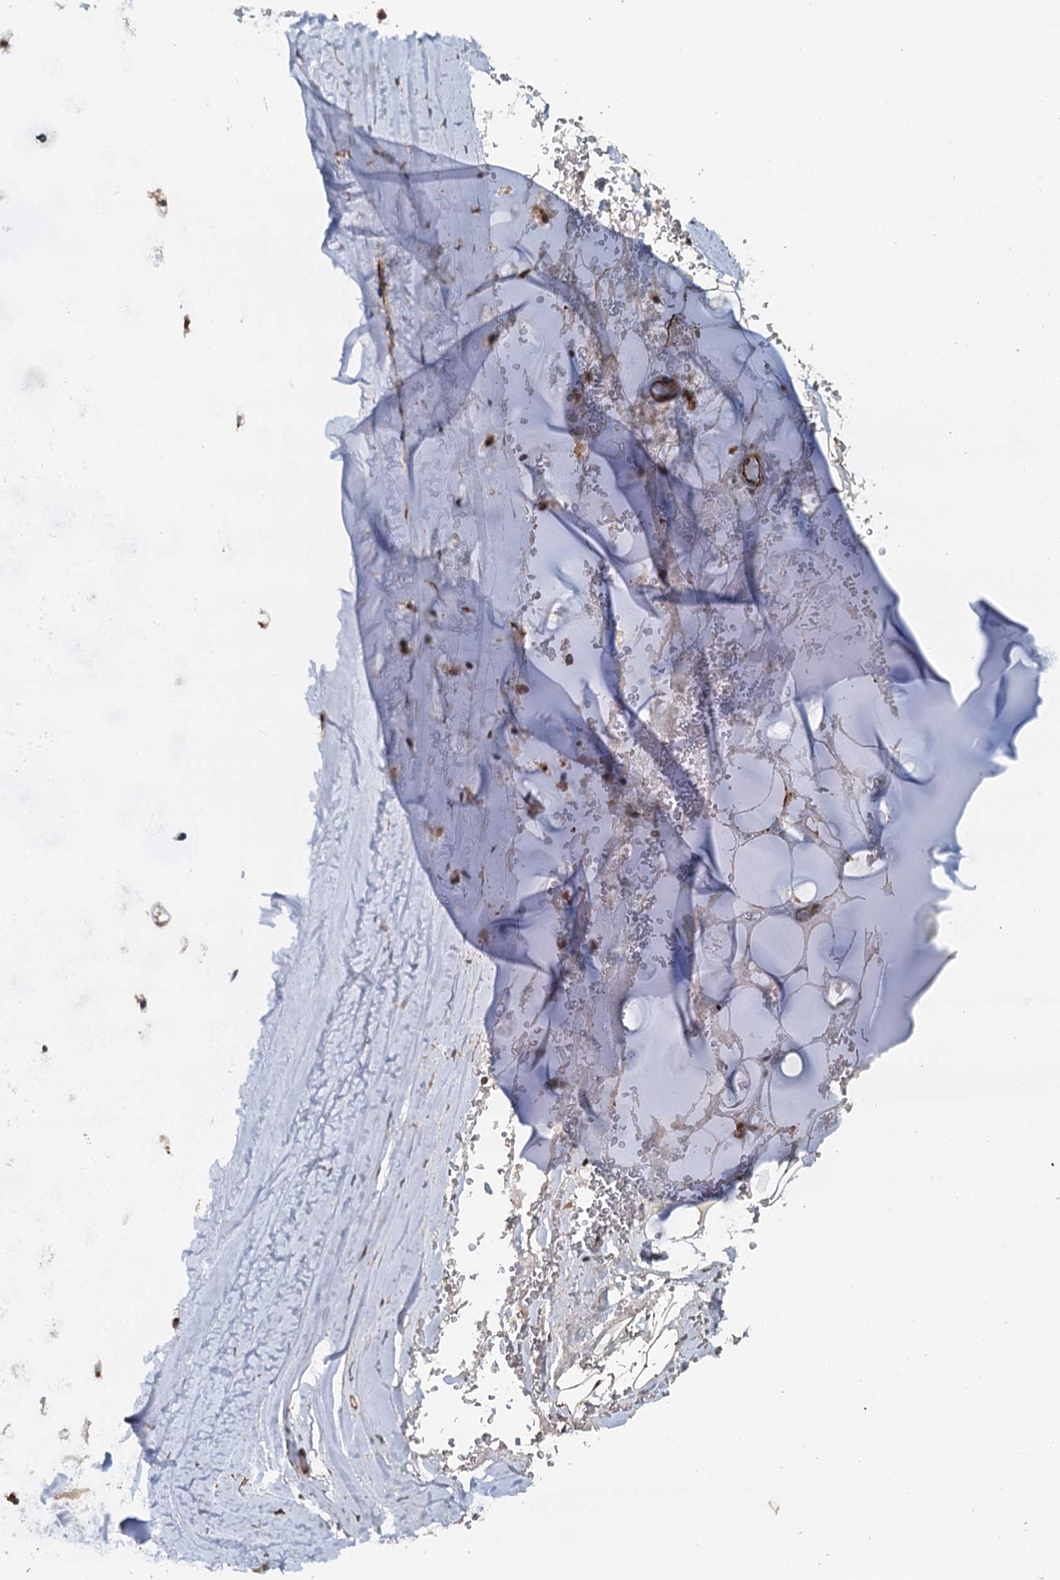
{"staining": {"intensity": "strong", "quantity": ">75%", "location": "cytoplasmic/membranous"}, "tissue": "adipose tissue", "cell_type": "Adipocytes", "image_type": "normal", "snomed": [{"axis": "morphology", "description": "Normal tissue, NOS"}, {"axis": "topography", "description": "Cartilage tissue"}], "caption": "Protein expression analysis of unremarkable human adipose tissue reveals strong cytoplasmic/membranous positivity in about >75% of adipocytes. Using DAB (3,3'-diaminobenzidine) (brown) and hematoxylin (blue) stains, captured at high magnification using brightfield microscopy.", "gene": "LRRK2", "patient": {"sex": "female", "age": 63}}